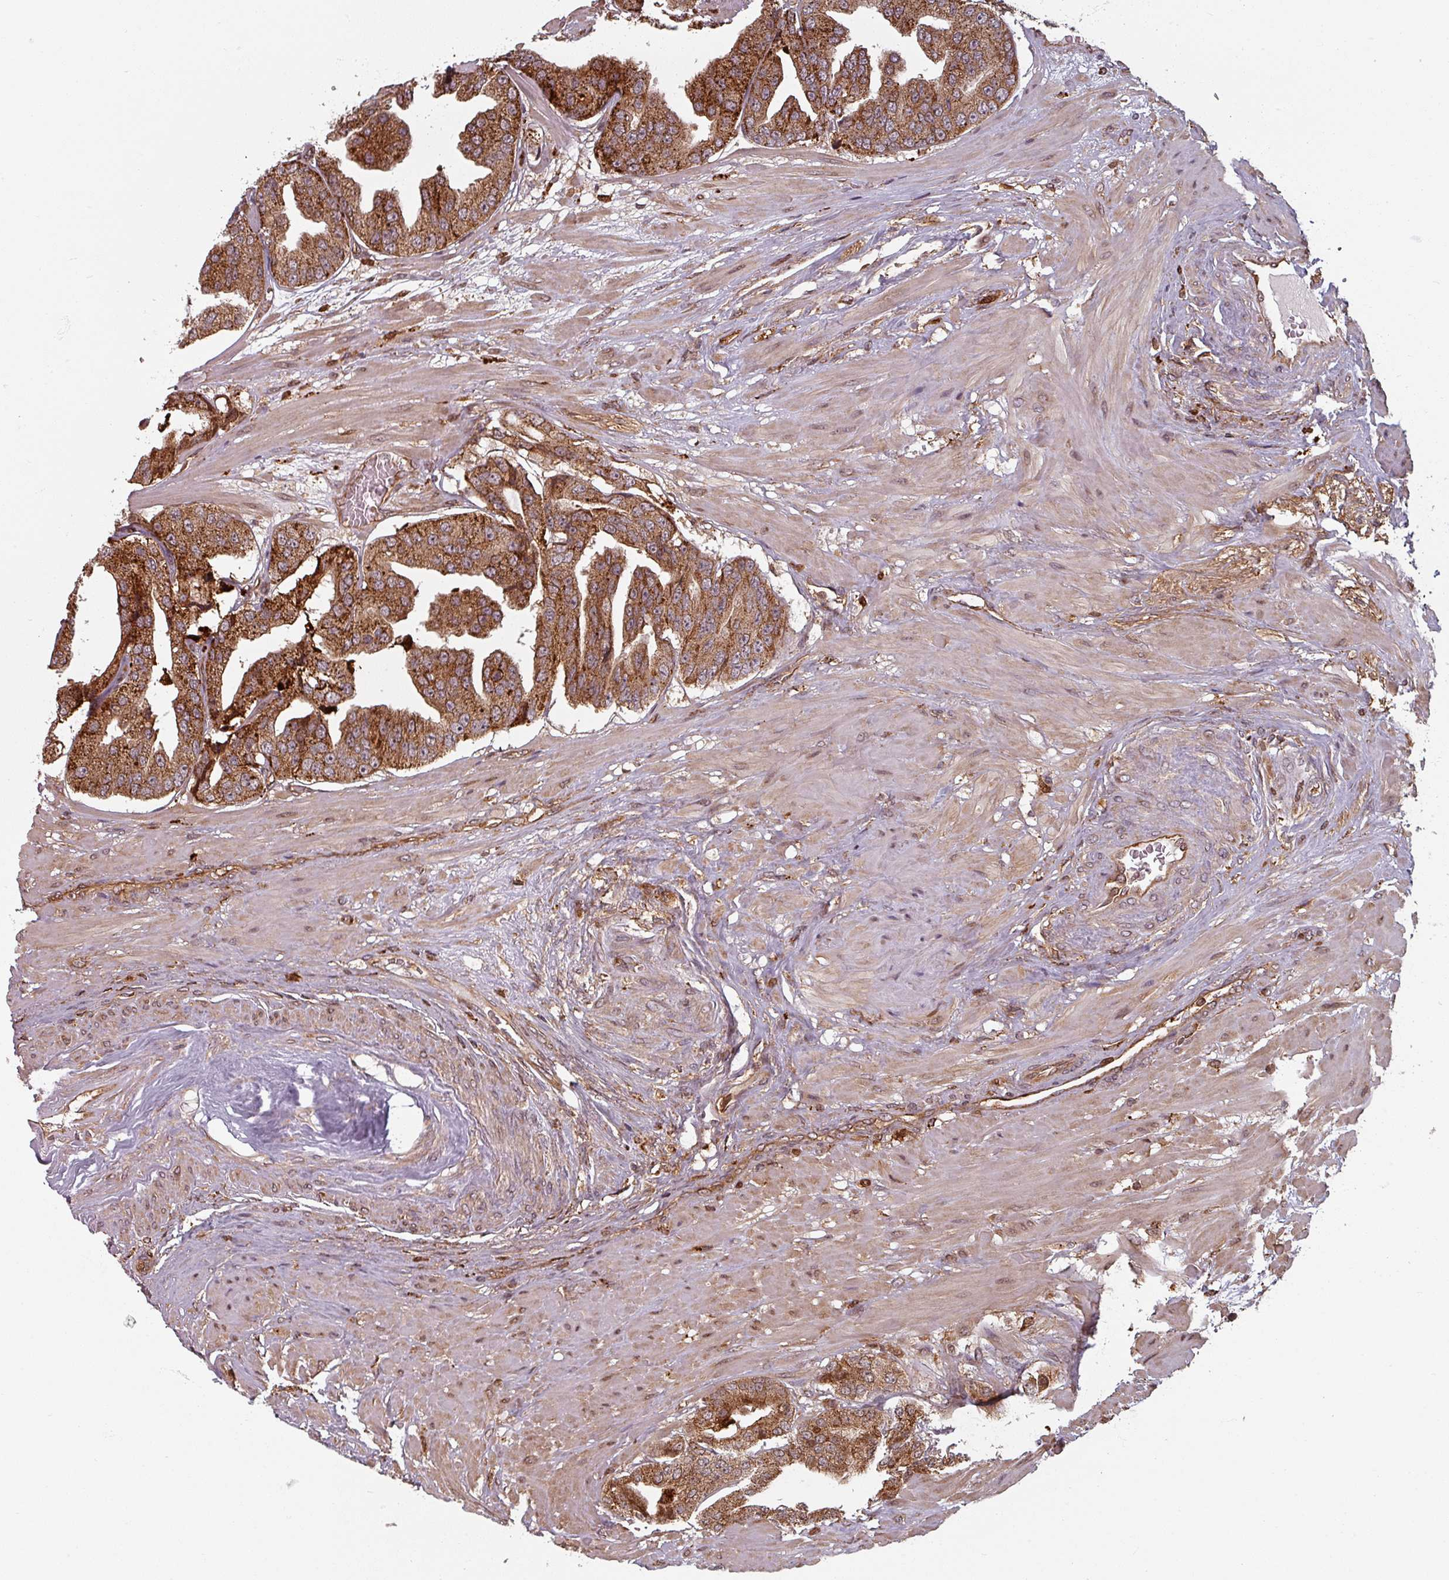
{"staining": {"intensity": "moderate", "quantity": ">75%", "location": "cytoplasmic/membranous"}, "tissue": "prostate cancer", "cell_type": "Tumor cells", "image_type": "cancer", "snomed": [{"axis": "morphology", "description": "Adenocarcinoma, High grade"}, {"axis": "topography", "description": "Prostate"}], "caption": "Protein staining shows moderate cytoplasmic/membranous staining in approximately >75% of tumor cells in high-grade adenocarcinoma (prostate).", "gene": "EID1", "patient": {"sex": "male", "age": 63}}